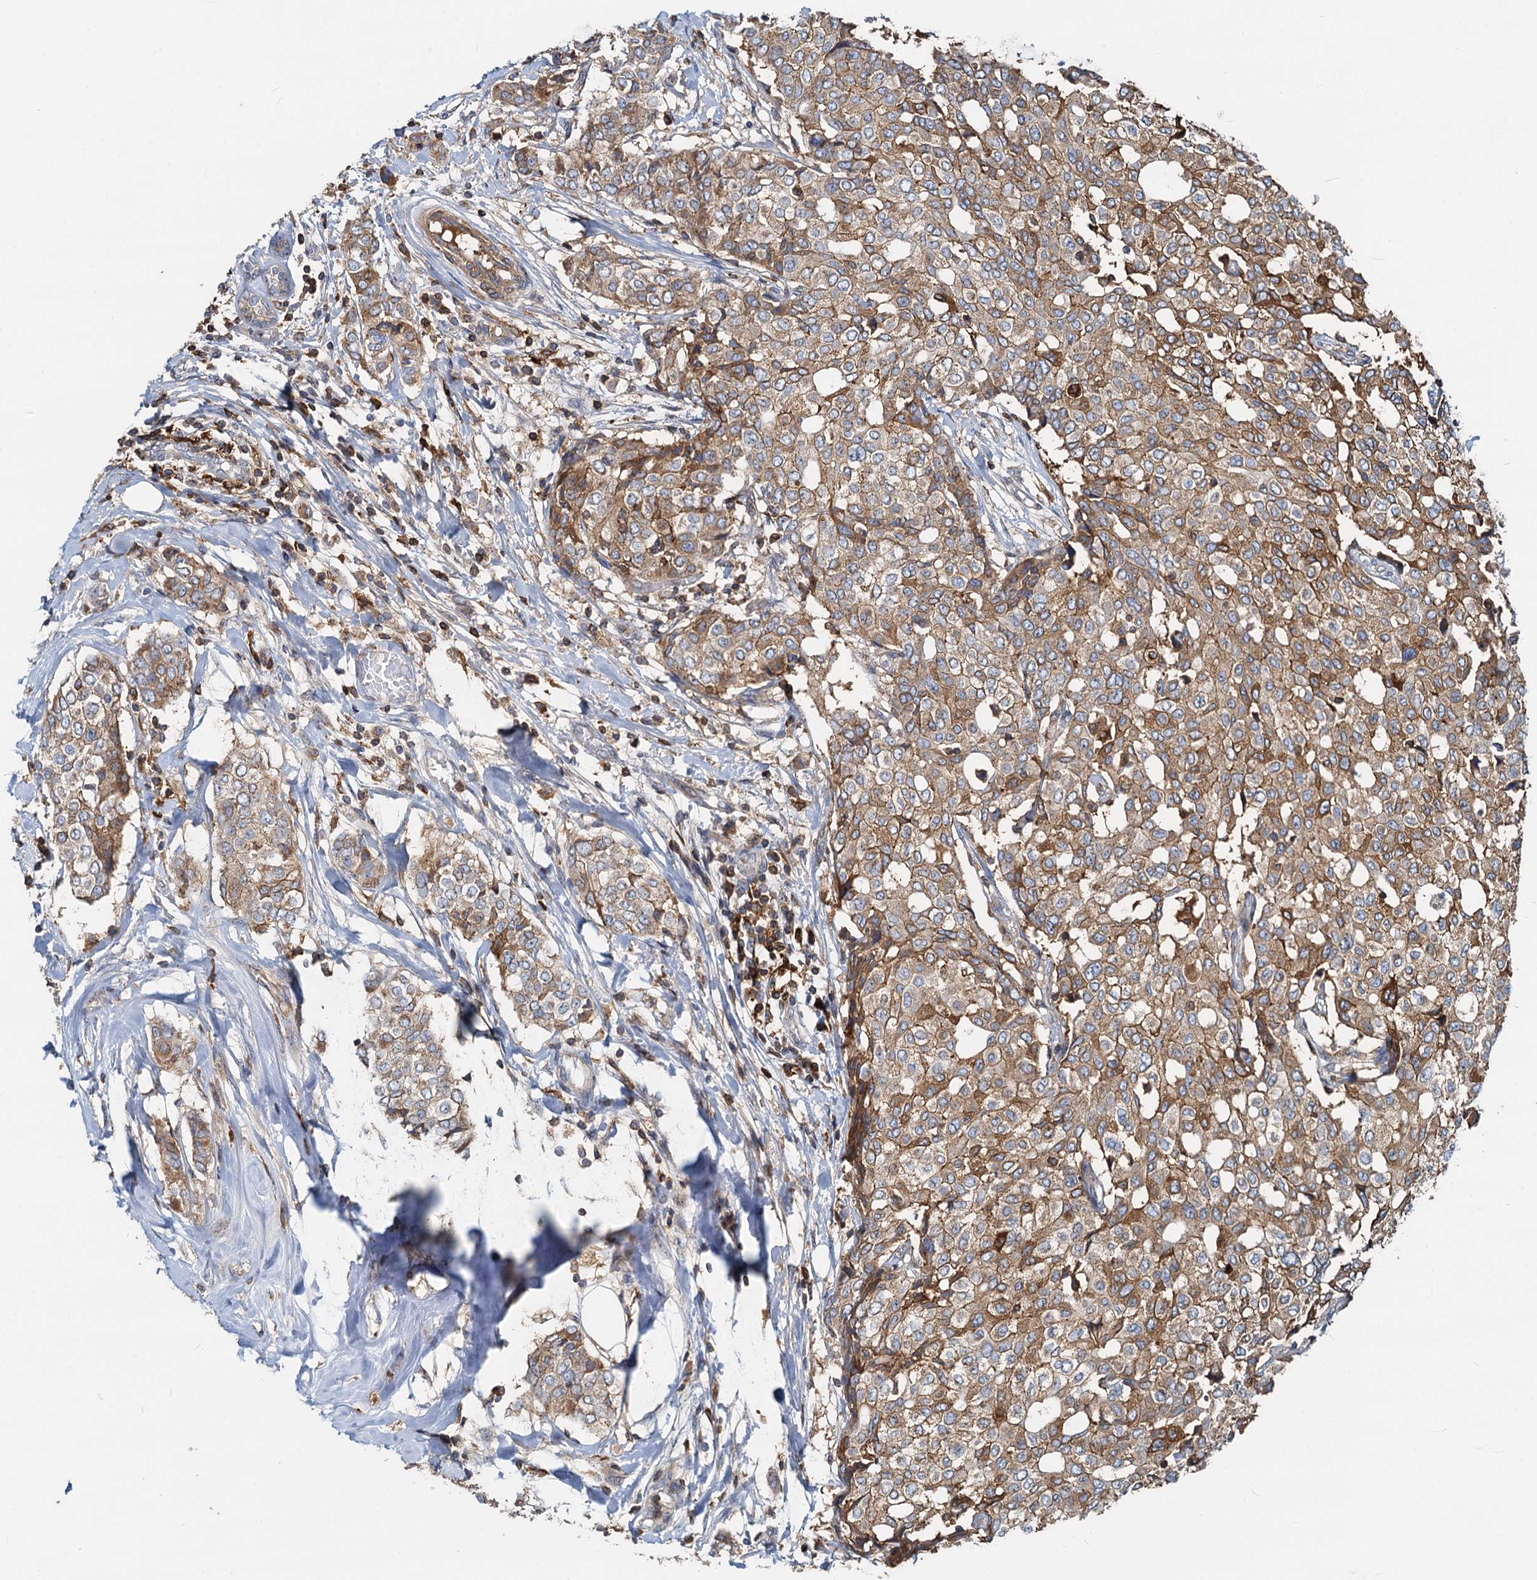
{"staining": {"intensity": "moderate", "quantity": ">75%", "location": "cytoplasmic/membranous"}, "tissue": "breast cancer", "cell_type": "Tumor cells", "image_type": "cancer", "snomed": [{"axis": "morphology", "description": "Lobular carcinoma"}, {"axis": "topography", "description": "Breast"}], "caption": "The immunohistochemical stain labels moderate cytoplasmic/membranous positivity in tumor cells of lobular carcinoma (breast) tissue.", "gene": "LNX2", "patient": {"sex": "female", "age": 51}}